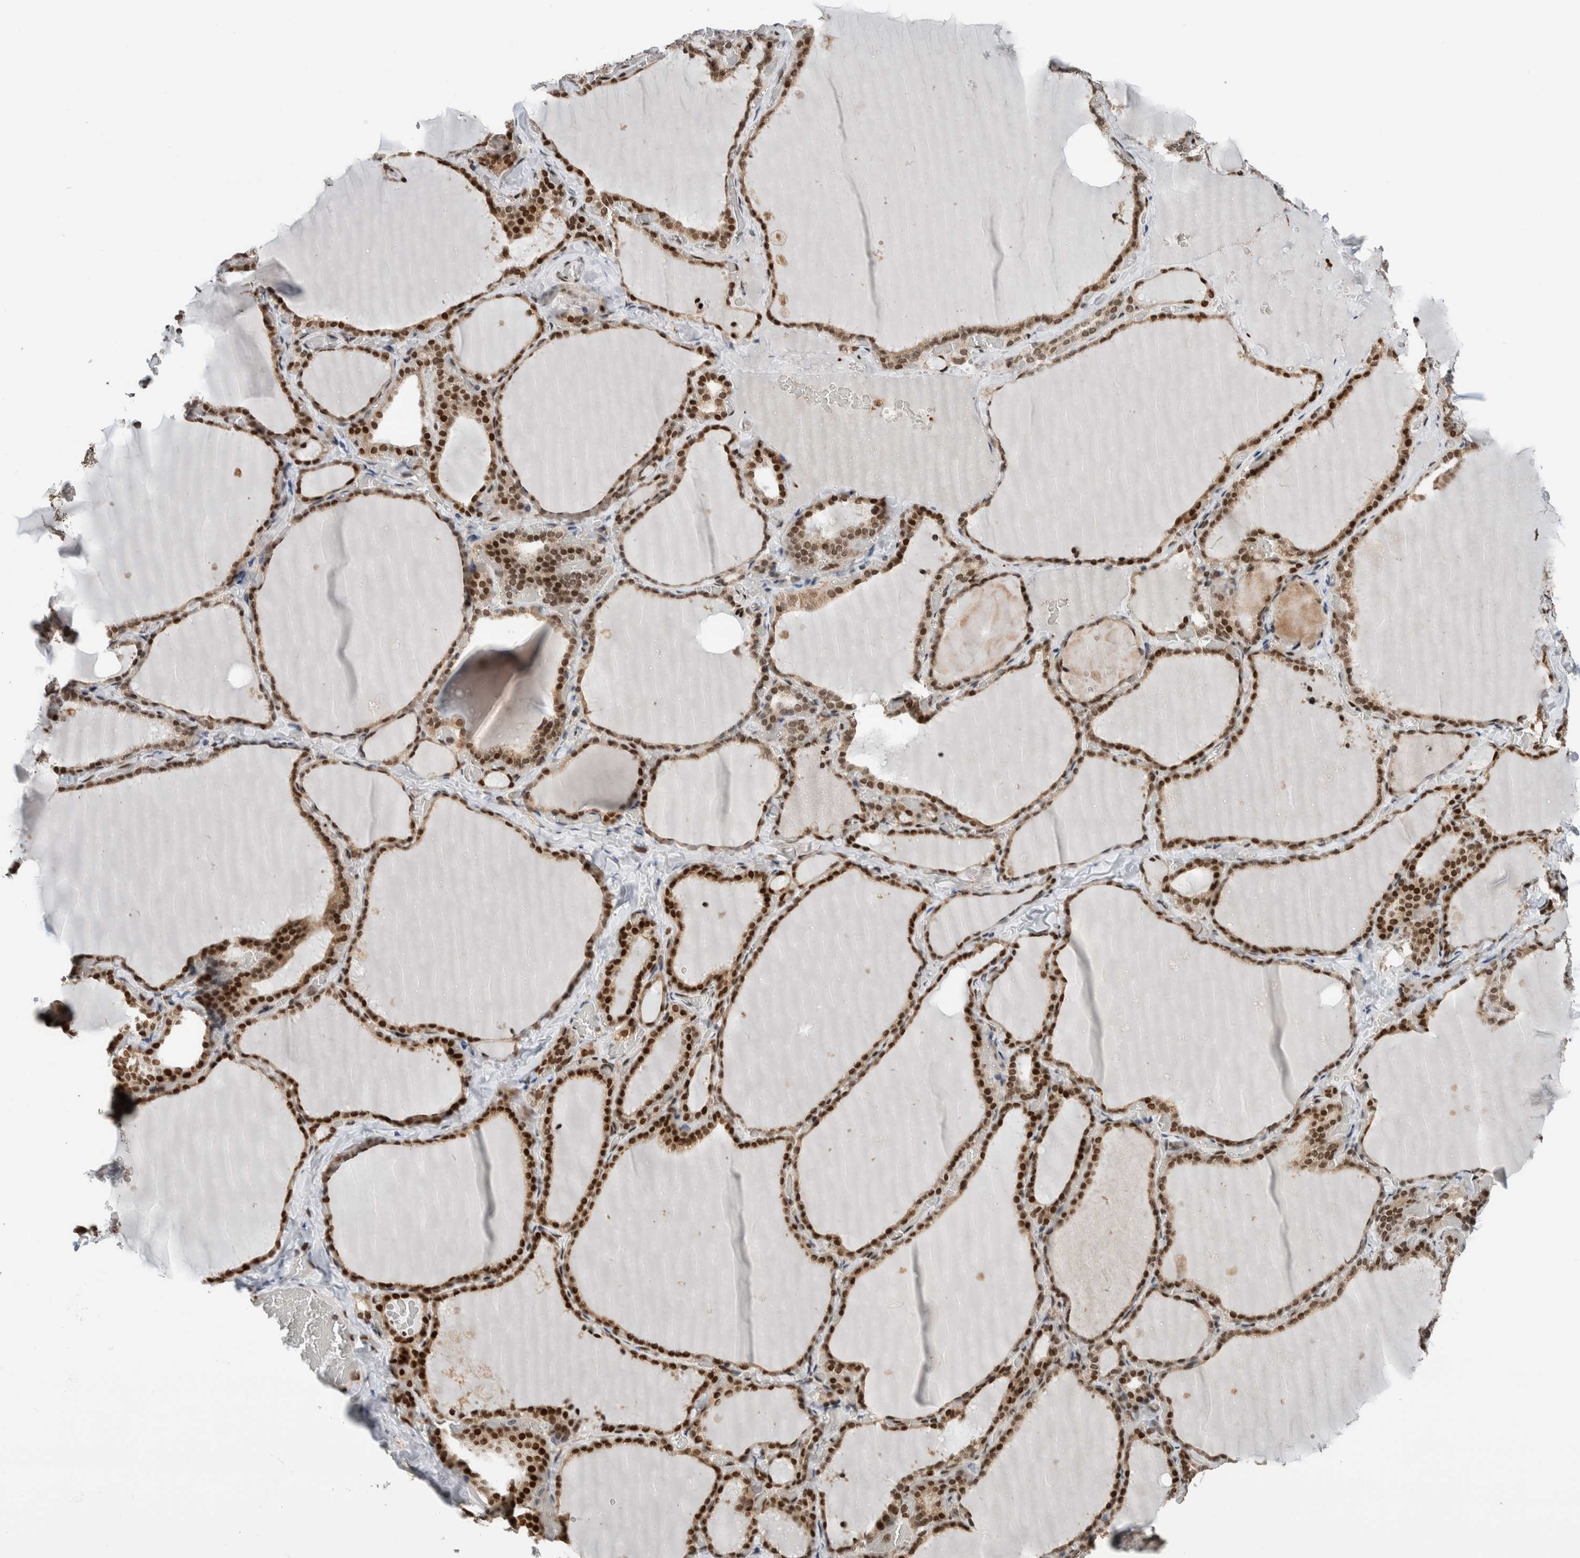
{"staining": {"intensity": "strong", "quantity": ">75%", "location": "cytoplasmic/membranous,nuclear"}, "tissue": "thyroid gland", "cell_type": "Glandular cells", "image_type": "normal", "snomed": [{"axis": "morphology", "description": "Normal tissue, NOS"}, {"axis": "topography", "description": "Thyroid gland"}], "caption": "About >75% of glandular cells in benign human thyroid gland display strong cytoplasmic/membranous,nuclear protein staining as visualized by brown immunohistochemical staining.", "gene": "NPLOC4", "patient": {"sex": "female", "age": 22}}